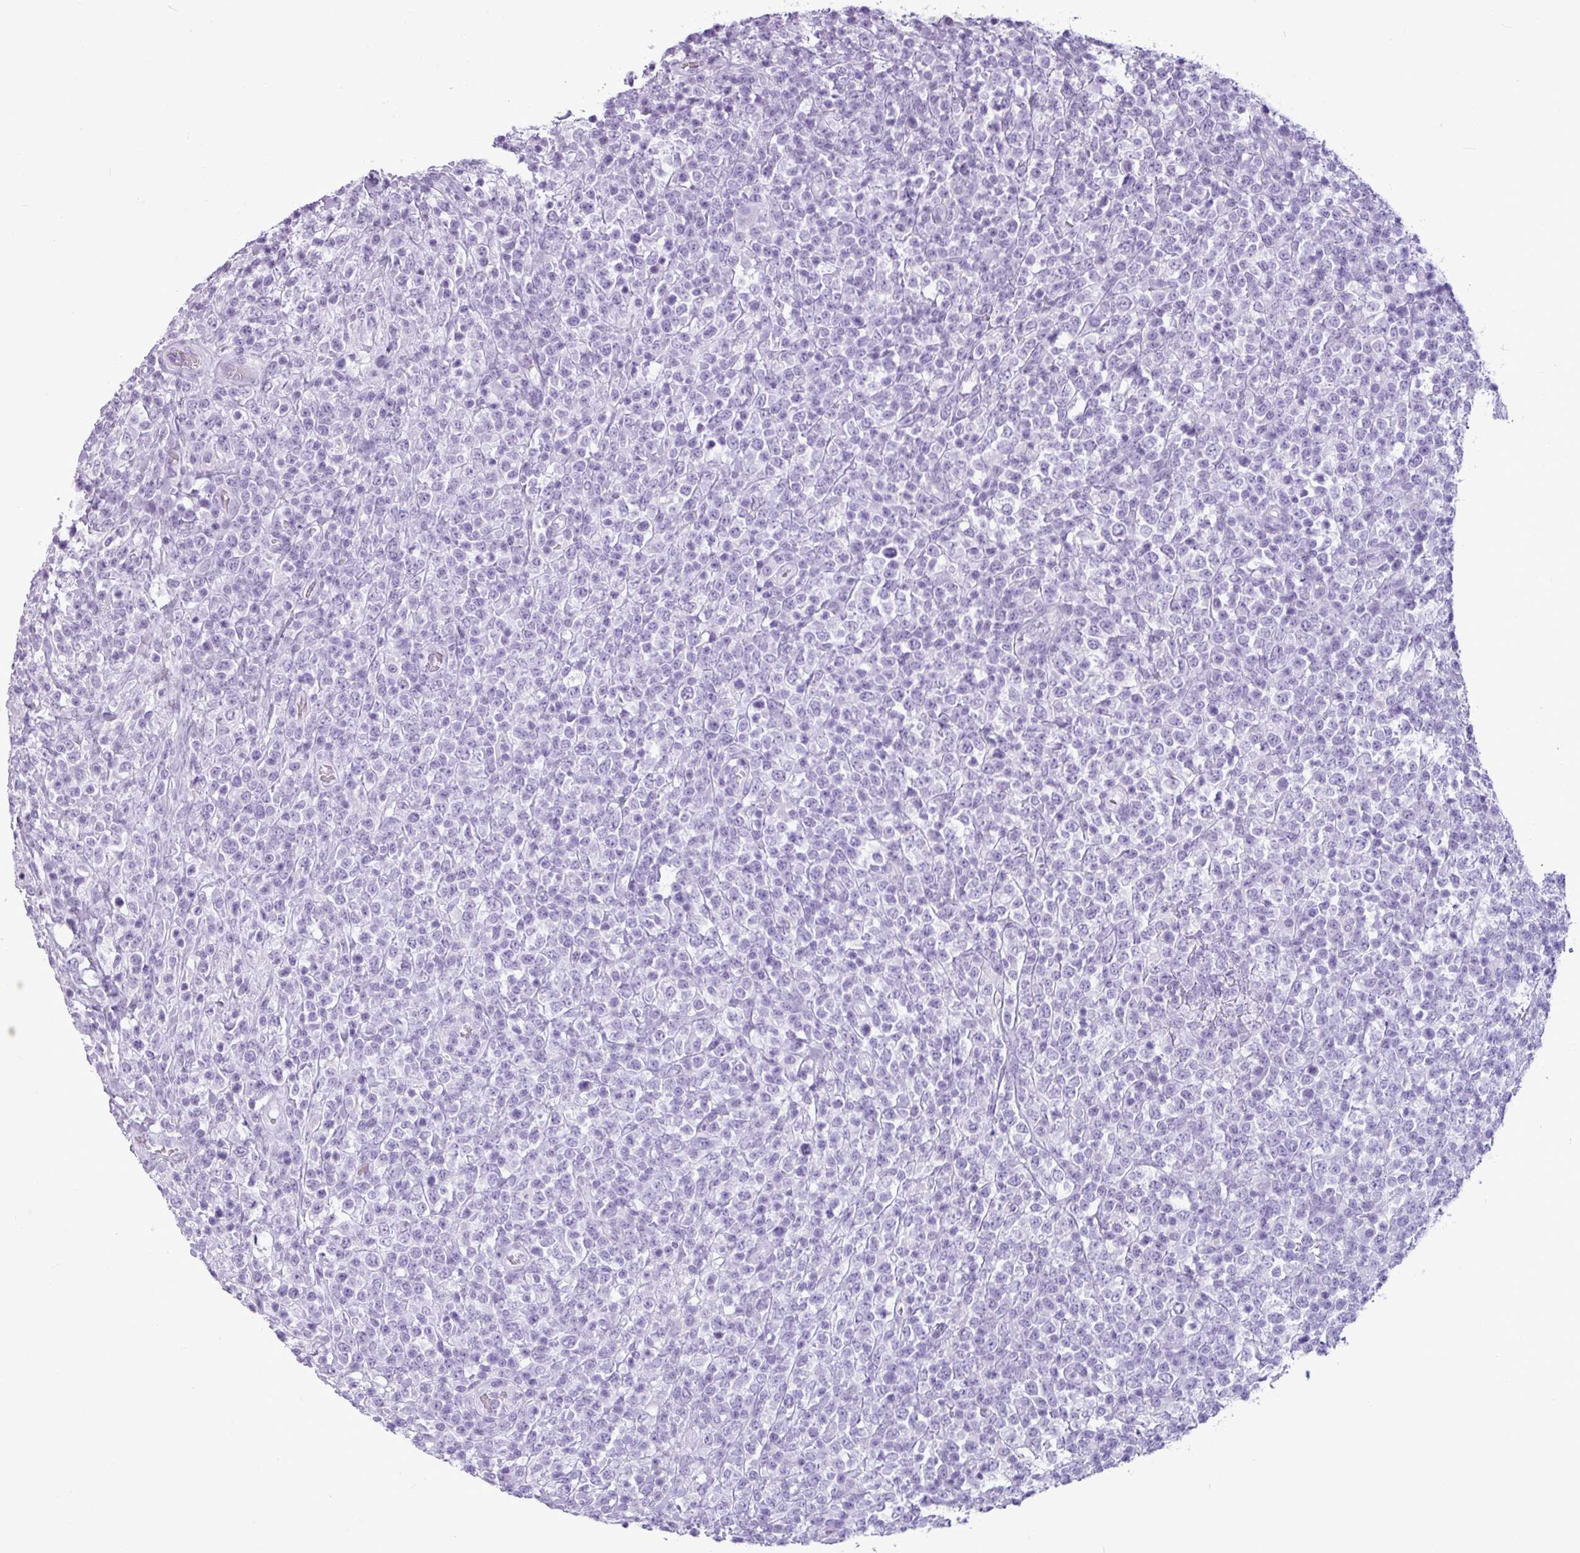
{"staining": {"intensity": "negative", "quantity": "none", "location": "none"}, "tissue": "lymphoma", "cell_type": "Tumor cells", "image_type": "cancer", "snomed": [{"axis": "morphology", "description": "Malignant lymphoma, non-Hodgkin's type, High grade"}, {"axis": "topography", "description": "Colon"}], "caption": "Immunohistochemistry histopathology image of high-grade malignant lymphoma, non-Hodgkin's type stained for a protein (brown), which exhibits no staining in tumor cells.", "gene": "AMY1B", "patient": {"sex": "female", "age": 53}}